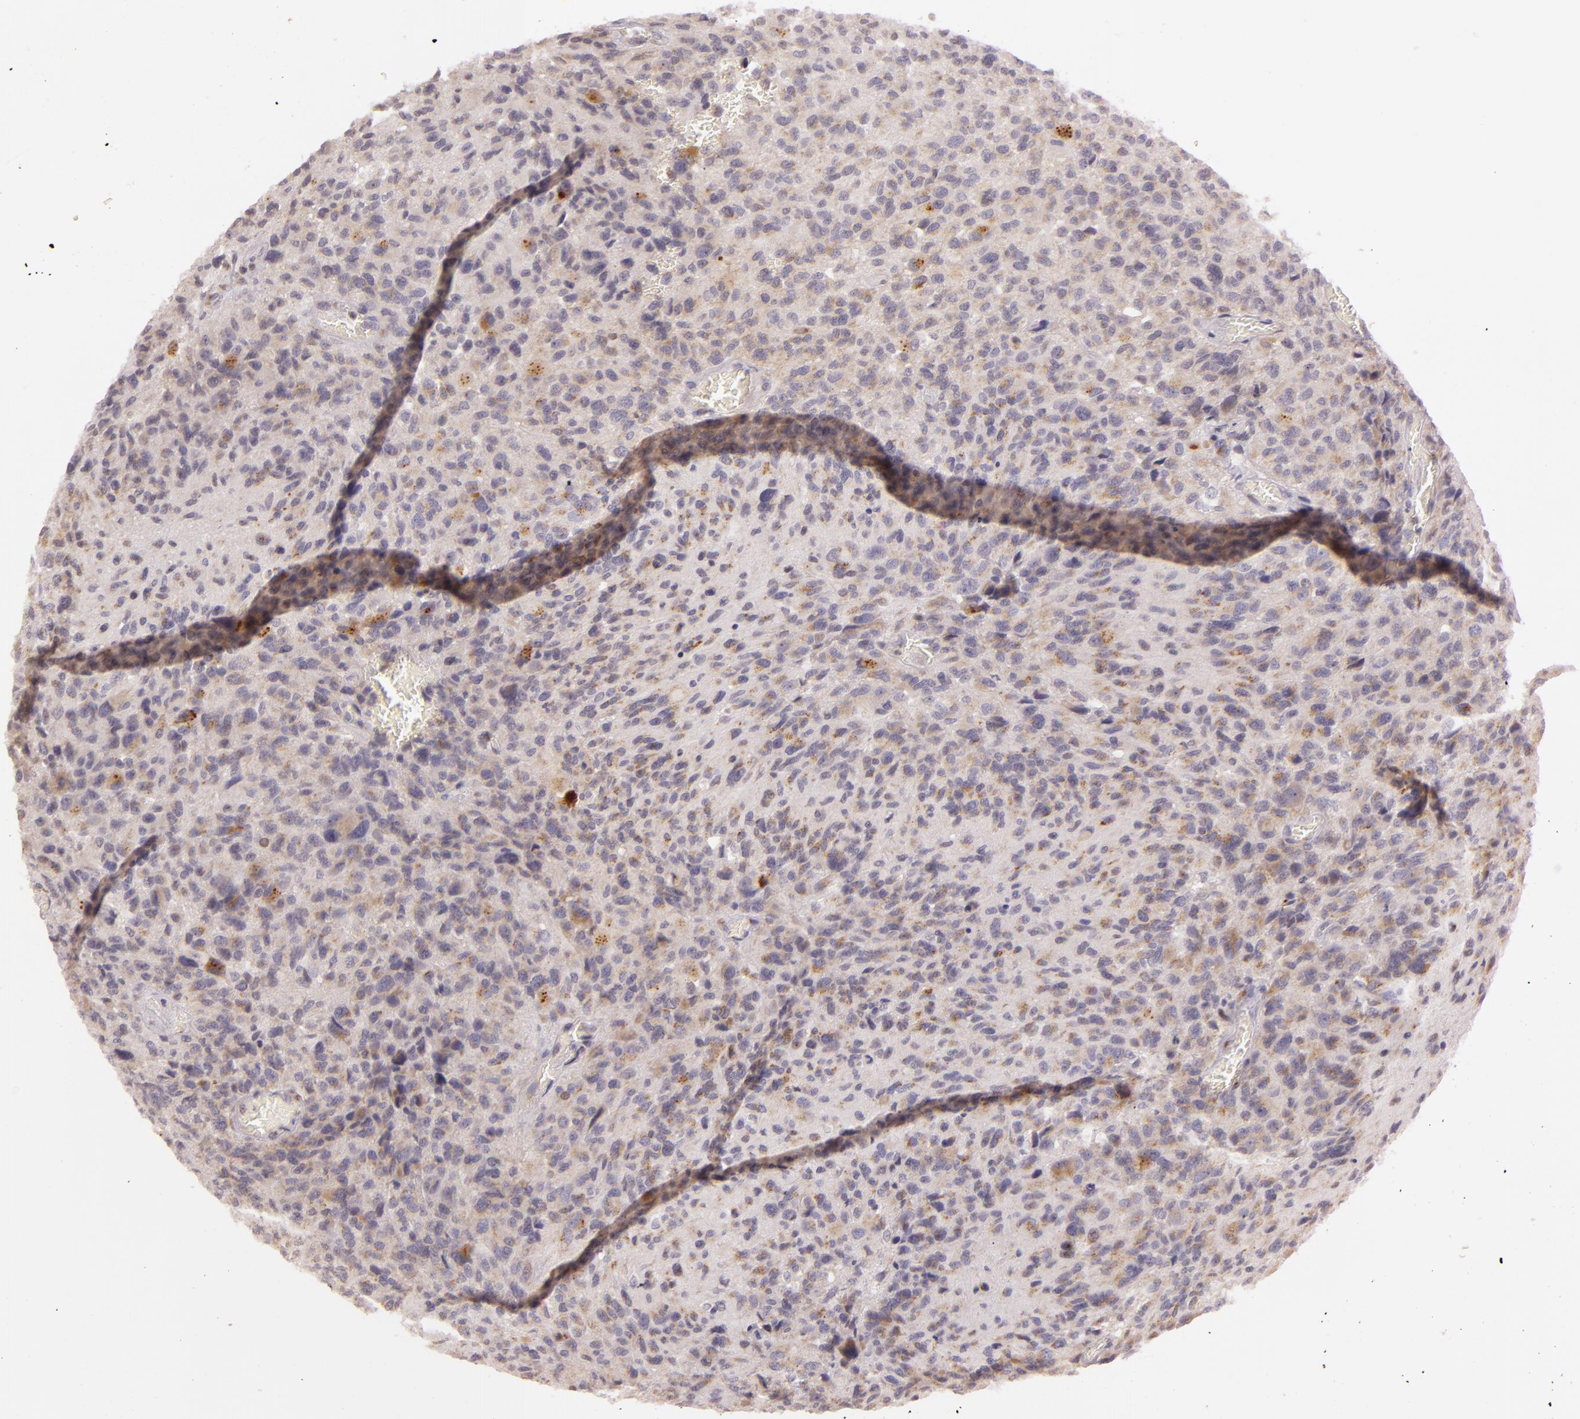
{"staining": {"intensity": "weak", "quantity": ">75%", "location": "cytoplasmic/membranous"}, "tissue": "glioma", "cell_type": "Tumor cells", "image_type": "cancer", "snomed": [{"axis": "morphology", "description": "Glioma, malignant, High grade"}, {"axis": "topography", "description": "Brain"}], "caption": "Malignant glioma (high-grade) stained with immunohistochemistry (IHC) reveals weak cytoplasmic/membranous positivity in about >75% of tumor cells.", "gene": "LGMN", "patient": {"sex": "male", "age": 69}}